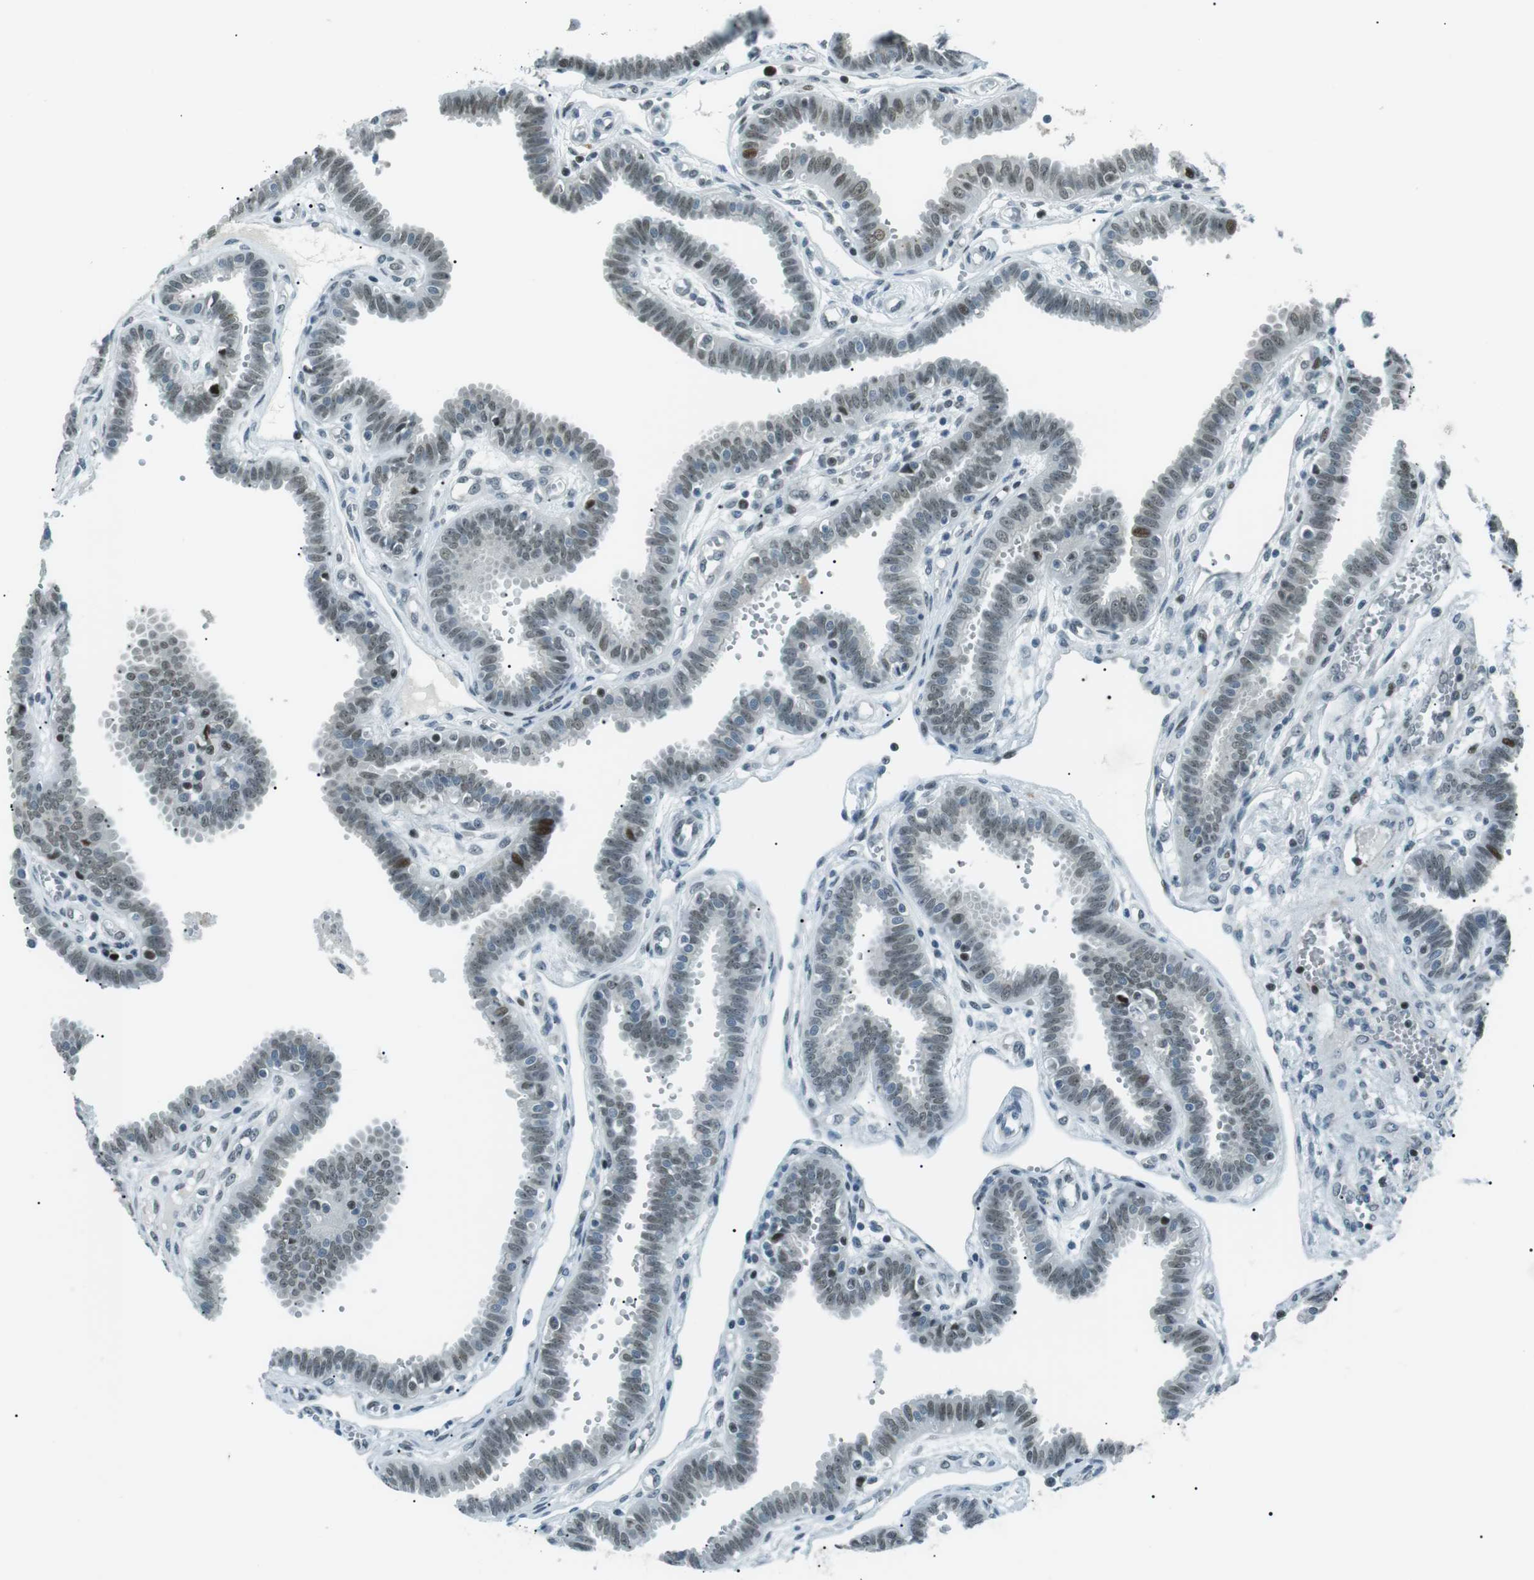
{"staining": {"intensity": "moderate", "quantity": "25%-75%", "location": "nuclear"}, "tissue": "fallopian tube", "cell_type": "Glandular cells", "image_type": "normal", "snomed": [{"axis": "morphology", "description": "Normal tissue, NOS"}, {"axis": "topography", "description": "Fallopian tube"}], "caption": "Moderate nuclear positivity is appreciated in approximately 25%-75% of glandular cells in normal fallopian tube.", "gene": "PJA1", "patient": {"sex": "female", "age": 32}}